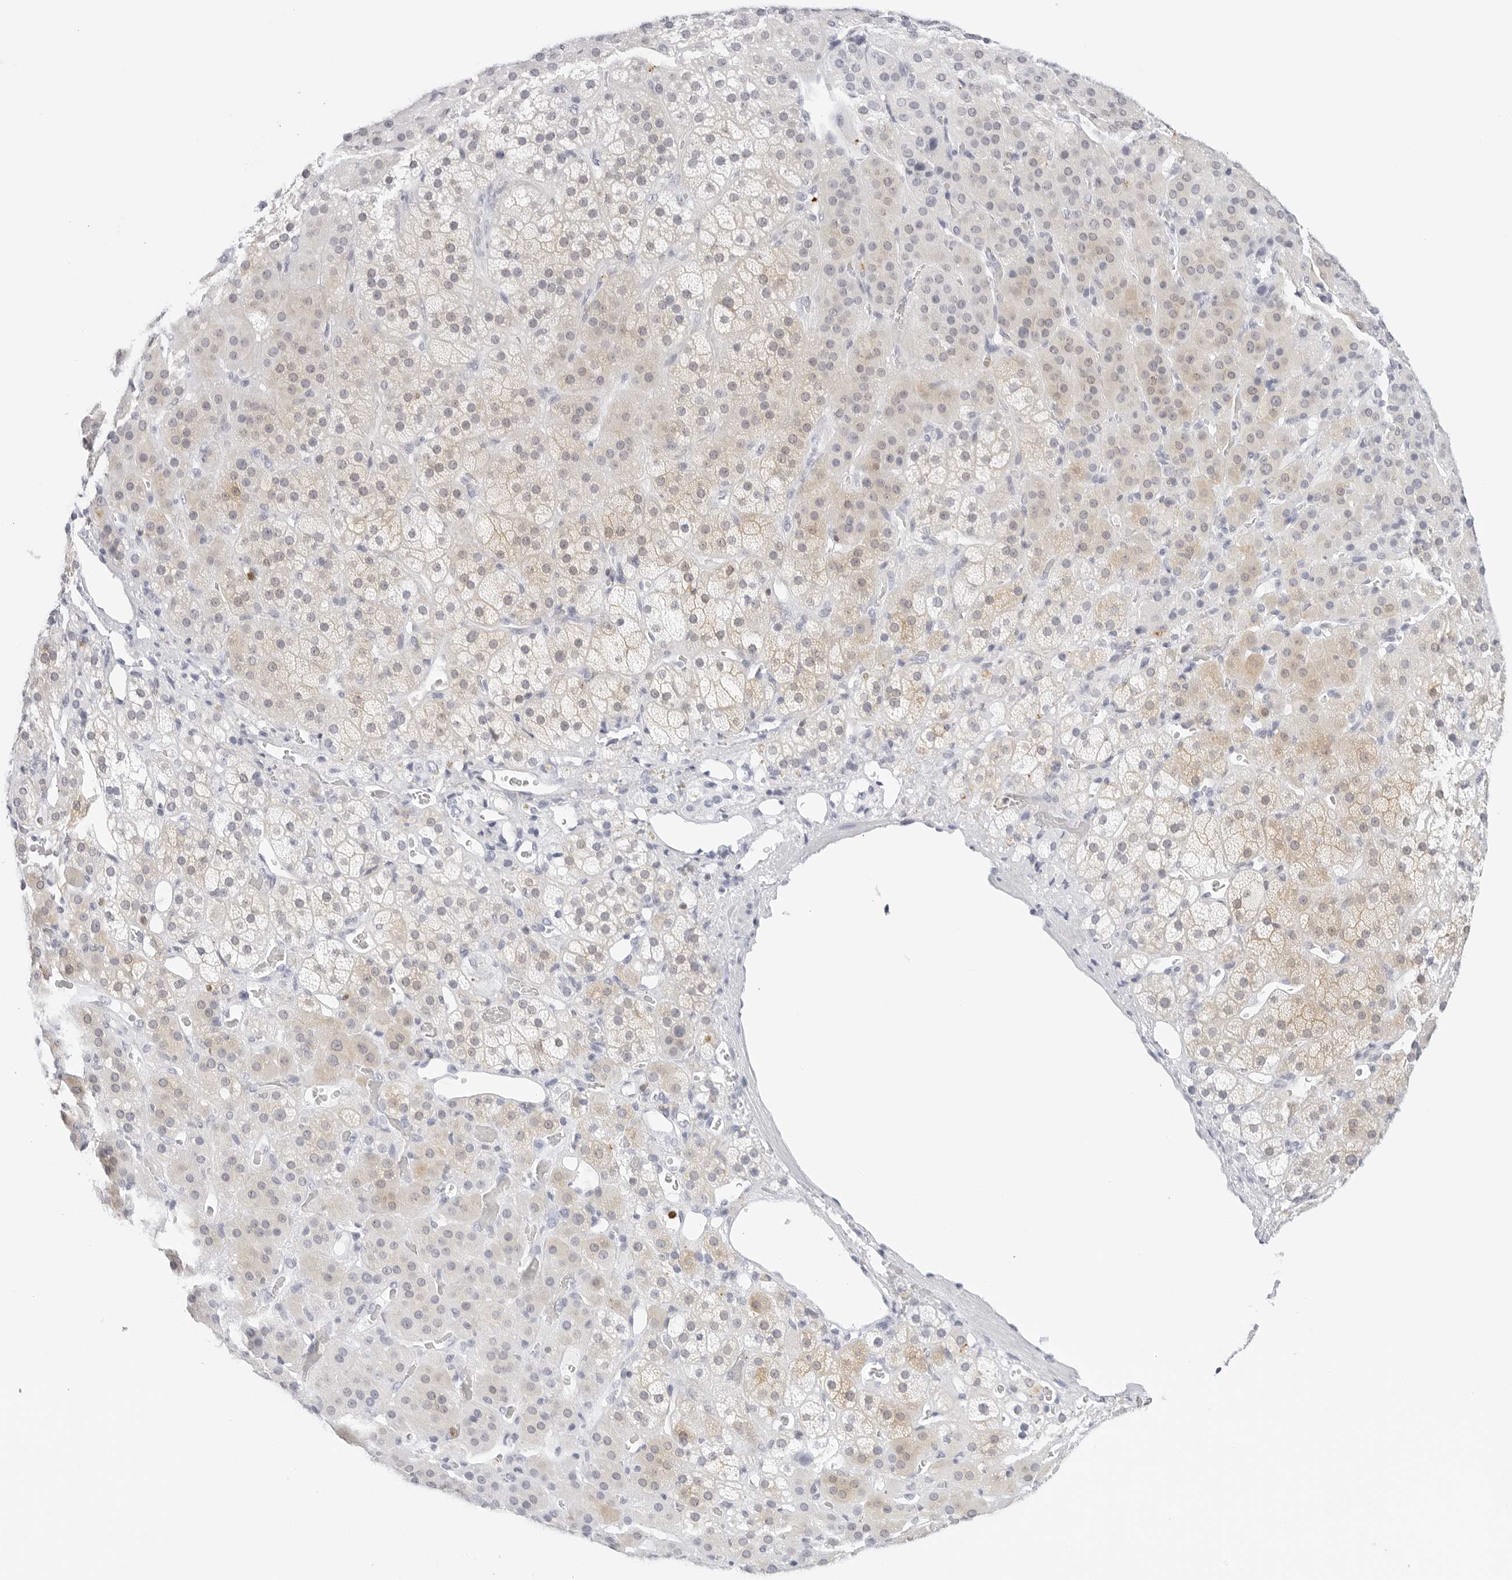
{"staining": {"intensity": "weak", "quantity": "25%-75%", "location": "cytoplasmic/membranous"}, "tissue": "adrenal gland", "cell_type": "Glandular cells", "image_type": "normal", "snomed": [{"axis": "morphology", "description": "Normal tissue, NOS"}, {"axis": "topography", "description": "Adrenal gland"}], "caption": "Immunohistochemistry photomicrograph of unremarkable adrenal gland: human adrenal gland stained using immunohistochemistry demonstrates low levels of weak protein expression localized specifically in the cytoplasmic/membranous of glandular cells, appearing as a cytoplasmic/membranous brown color.", "gene": "SLC9A3R1", "patient": {"sex": "male", "age": 57}}